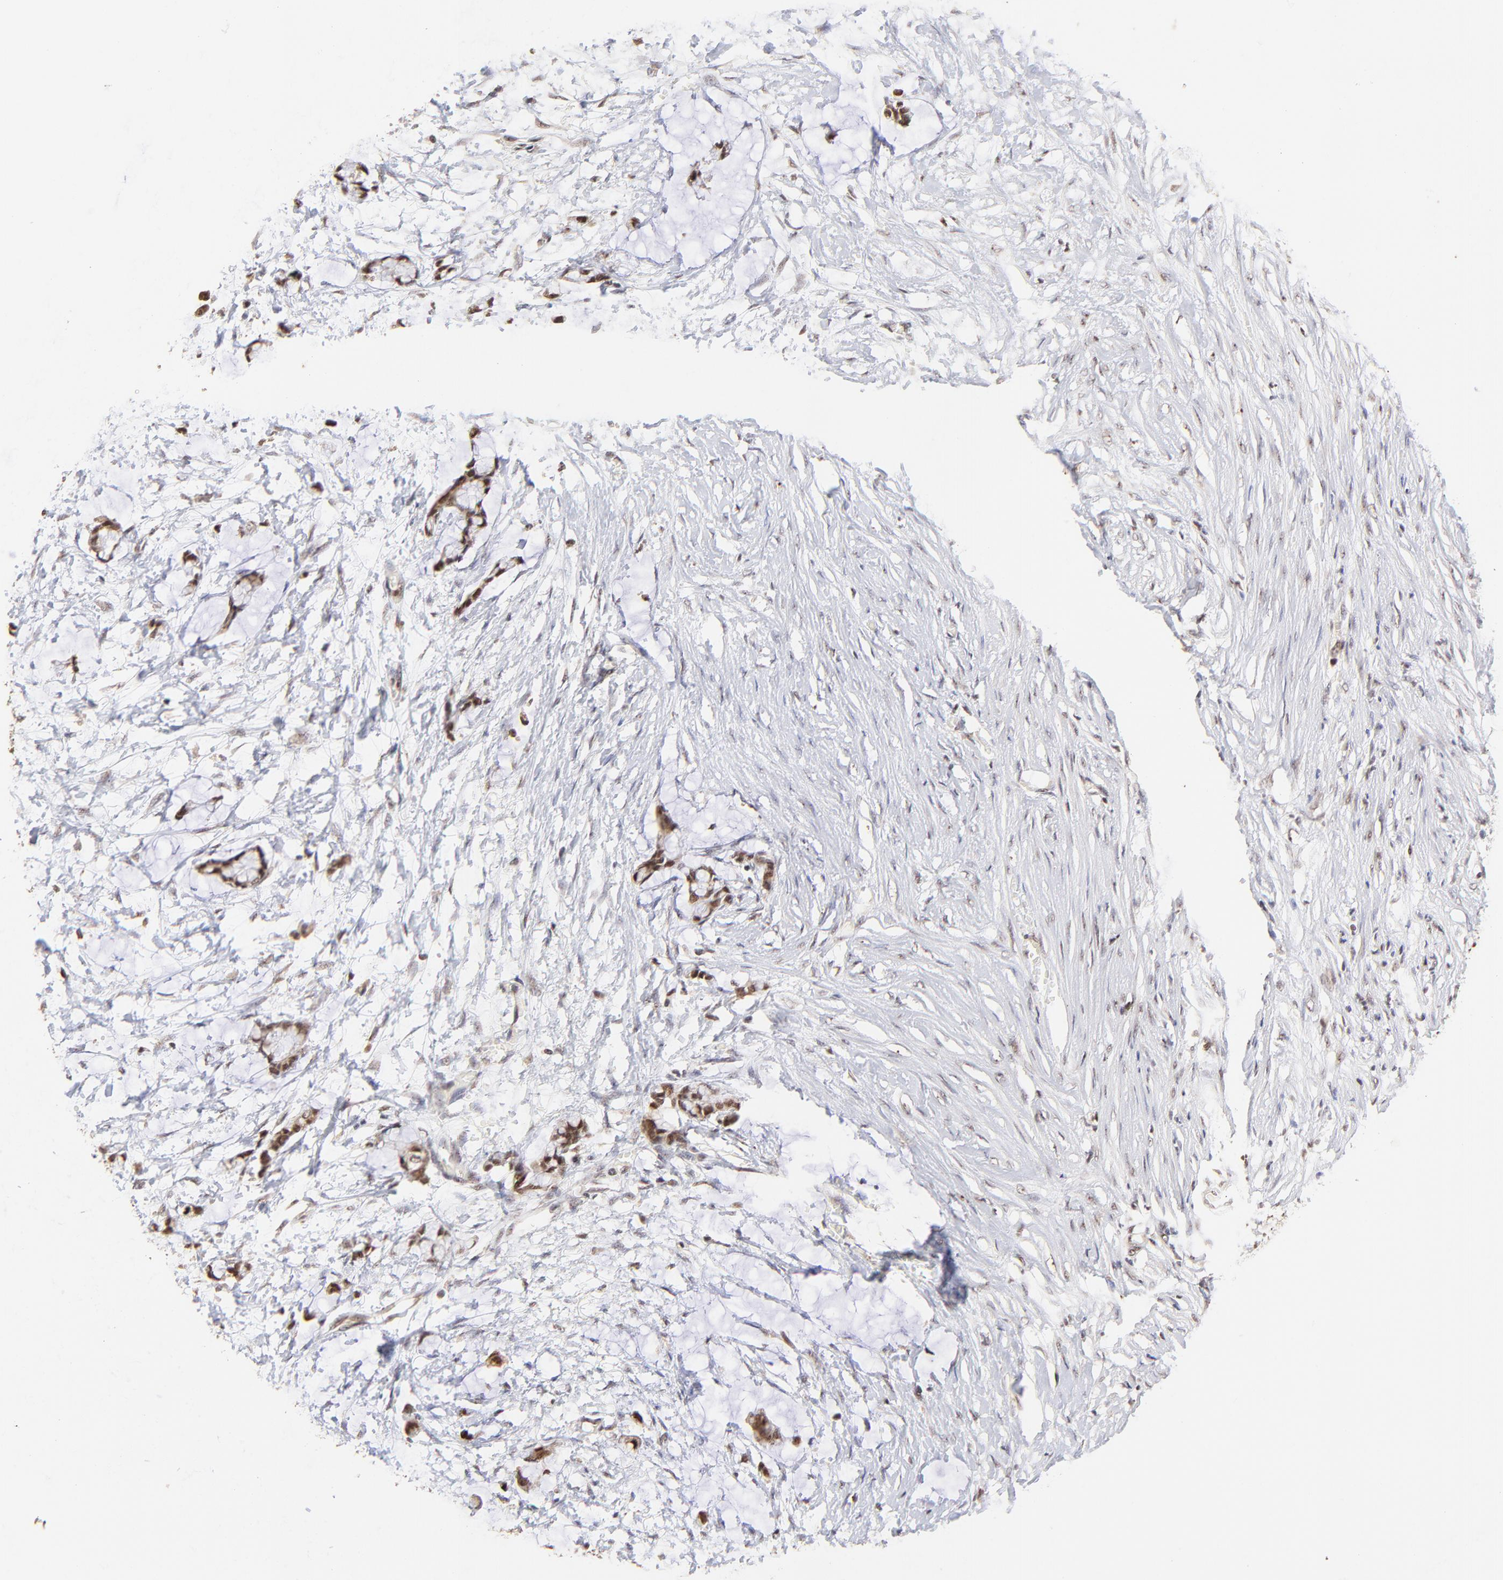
{"staining": {"intensity": "weak", "quantity": ">75%", "location": "cytoplasmic/membranous,nuclear"}, "tissue": "colorectal cancer", "cell_type": "Tumor cells", "image_type": "cancer", "snomed": [{"axis": "morphology", "description": "Normal tissue, NOS"}, {"axis": "morphology", "description": "Adenocarcinoma, NOS"}, {"axis": "topography", "description": "Colon"}, {"axis": "topography", "description": "Peripheral nerve tissue"}], "caption": "Colorectal cancer (adenocarcinoma) tissue exhibits weak cytoplasmic/membranous and nuclear positivity in approximately >75% of tumor cells", "gene": "ZNF670", "patient": {"sex": "male", "age": 14}}